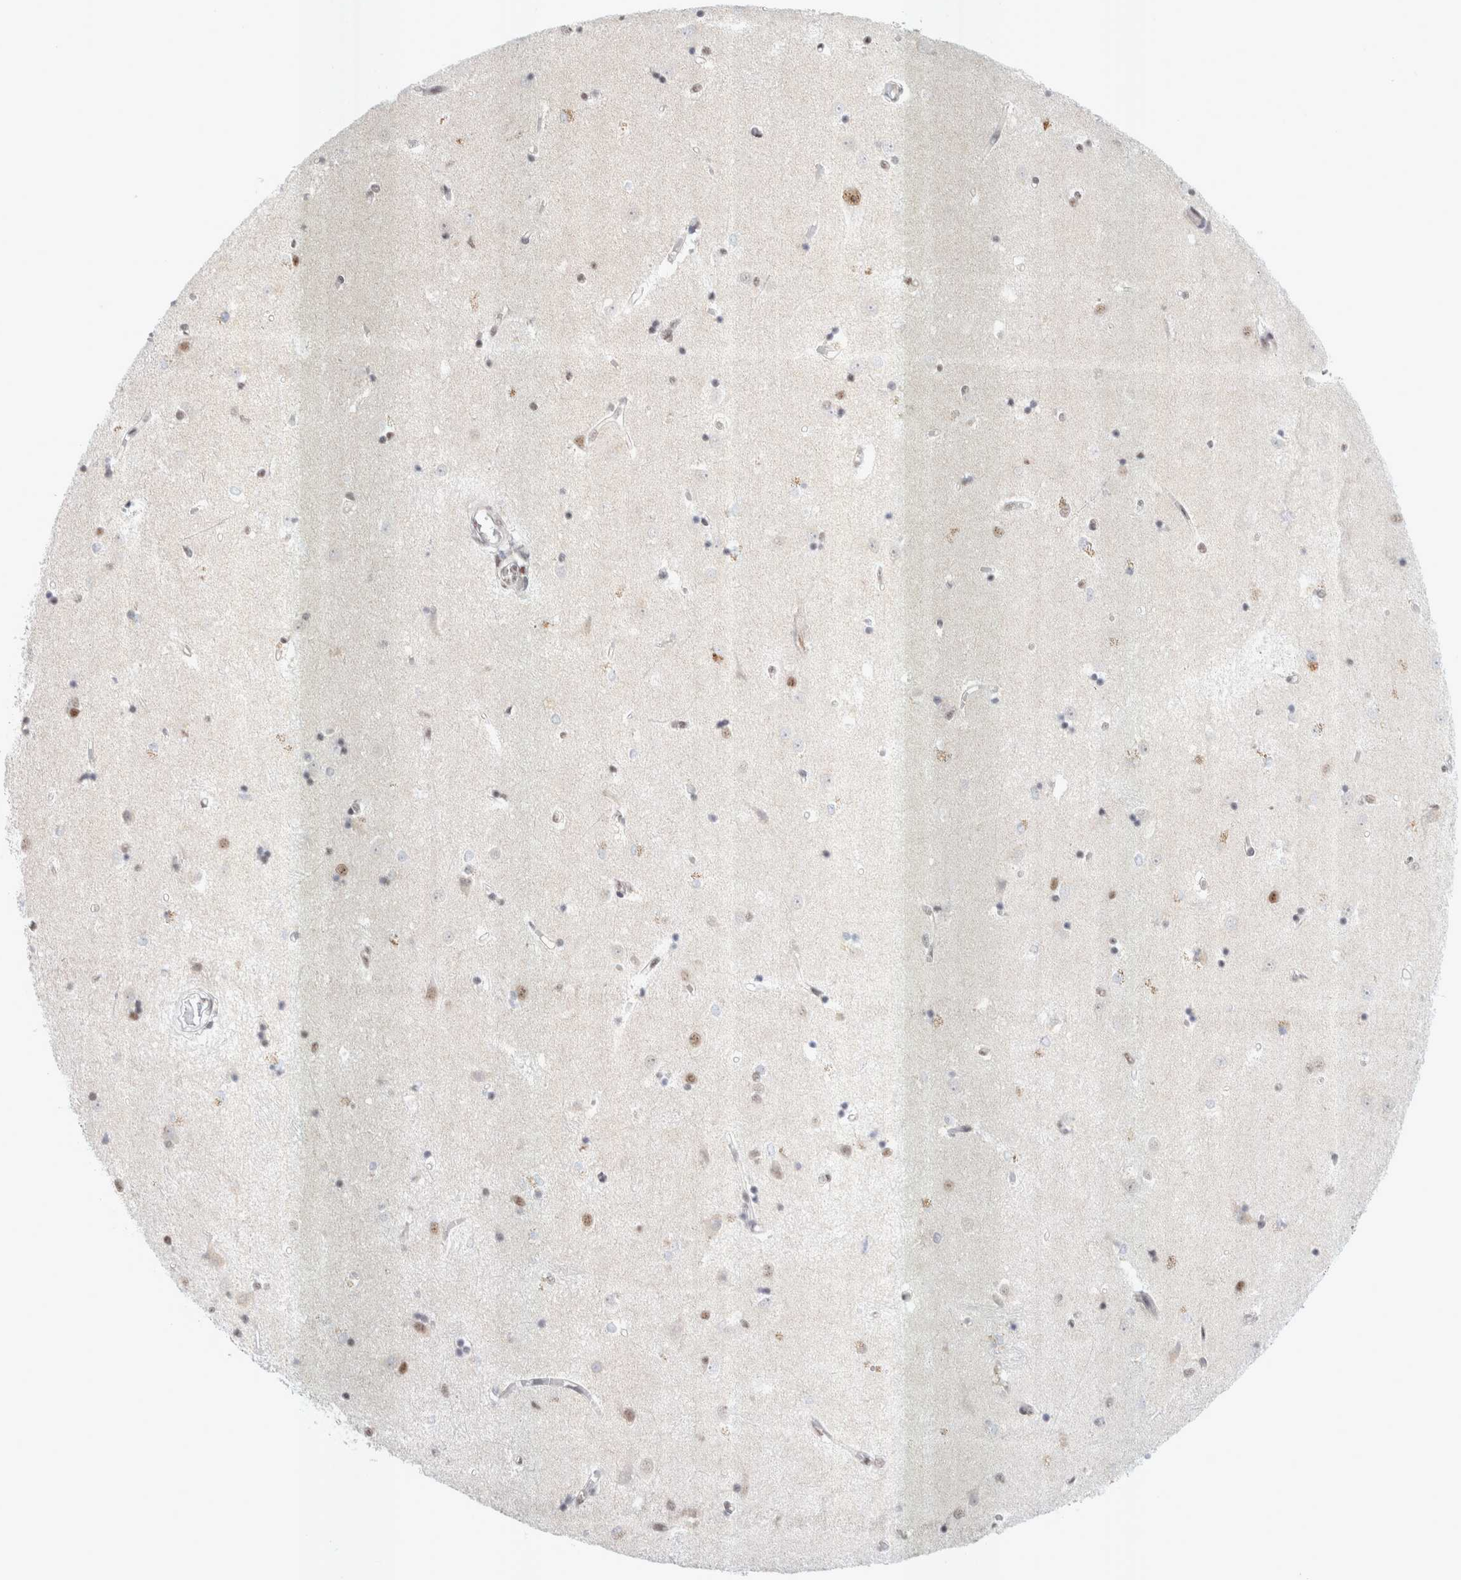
{"staining": {"intensity": "moderate", "quantity": "<25%", "location": "nuclear"}, "tissue": "caudate", "cell_type": "Glial cells", "image_type": "normal", "snomed": [{"axis": "morphology", "description": "Normal tissue, NOS"}, {"axis": "topography", "description": "Lateral ventricle wall"}], "caption": "DAB immunohistochemical staining of unremarkable human caudate demonstrates moderate nuclear protein positivity in approximately <25% of glial cells.", "gene": "TRMT12", "patient": {"sex": "male", "age": 45}}